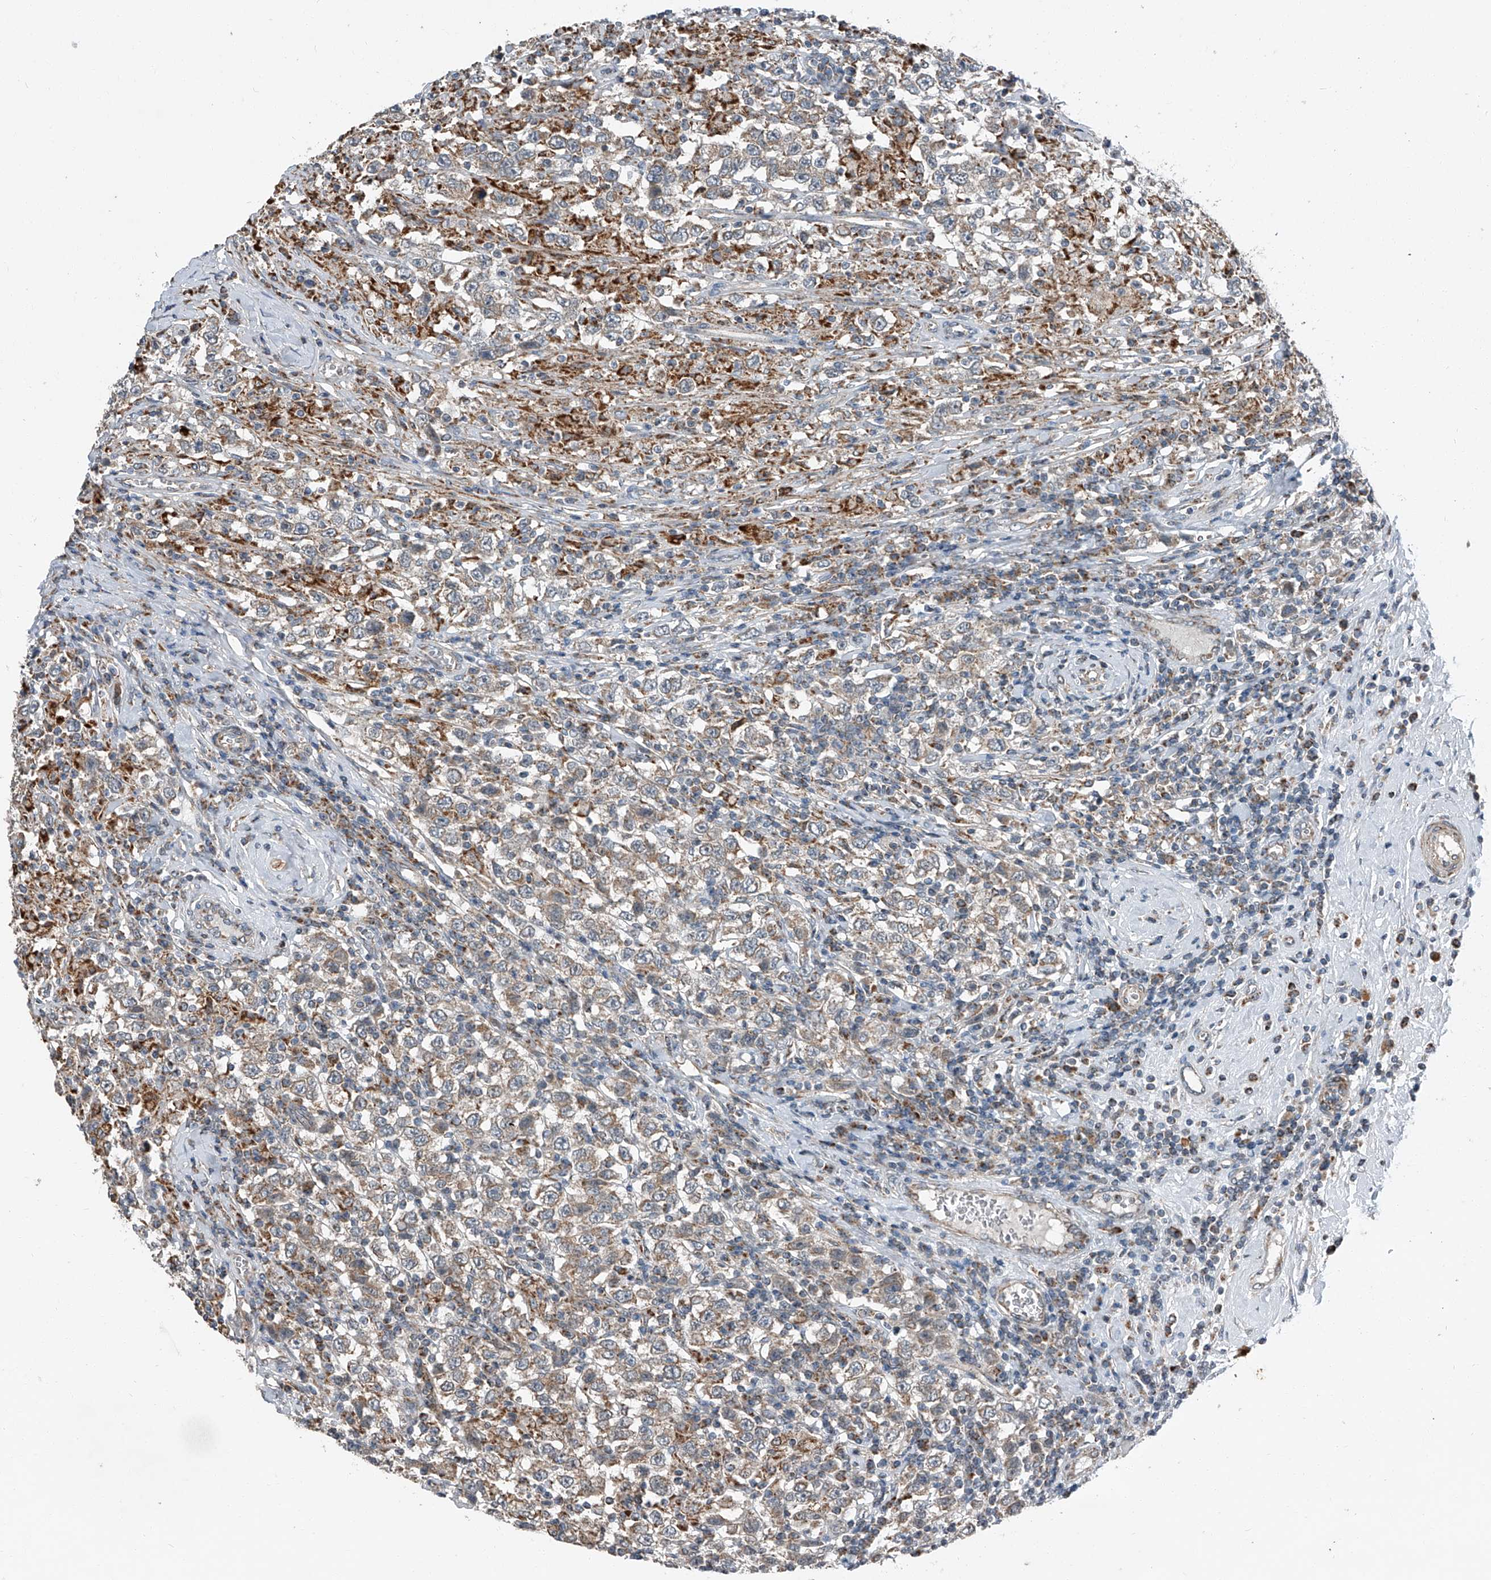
{"staining": {"intensity": "moderate", "quantity": ">75%", "location": "cytoplasmic/membranous"}, "tissue": "testis cancer", "cell_type": "Tumor cells", "image_type": "cancer", "snomed": [{"axis": "morphology", "description": "Seminoma, NOS"}, {"axis": "topography", "description": "Testis"}], "caption": "Immunohistochemical staining of testis cancer exhibits medium levels of moderate cytoplasmic/membranous staining in approximately >75% of tumor cells.", "gene": "CHRNA7", "patient": {"sex": "male", "age": 41}}